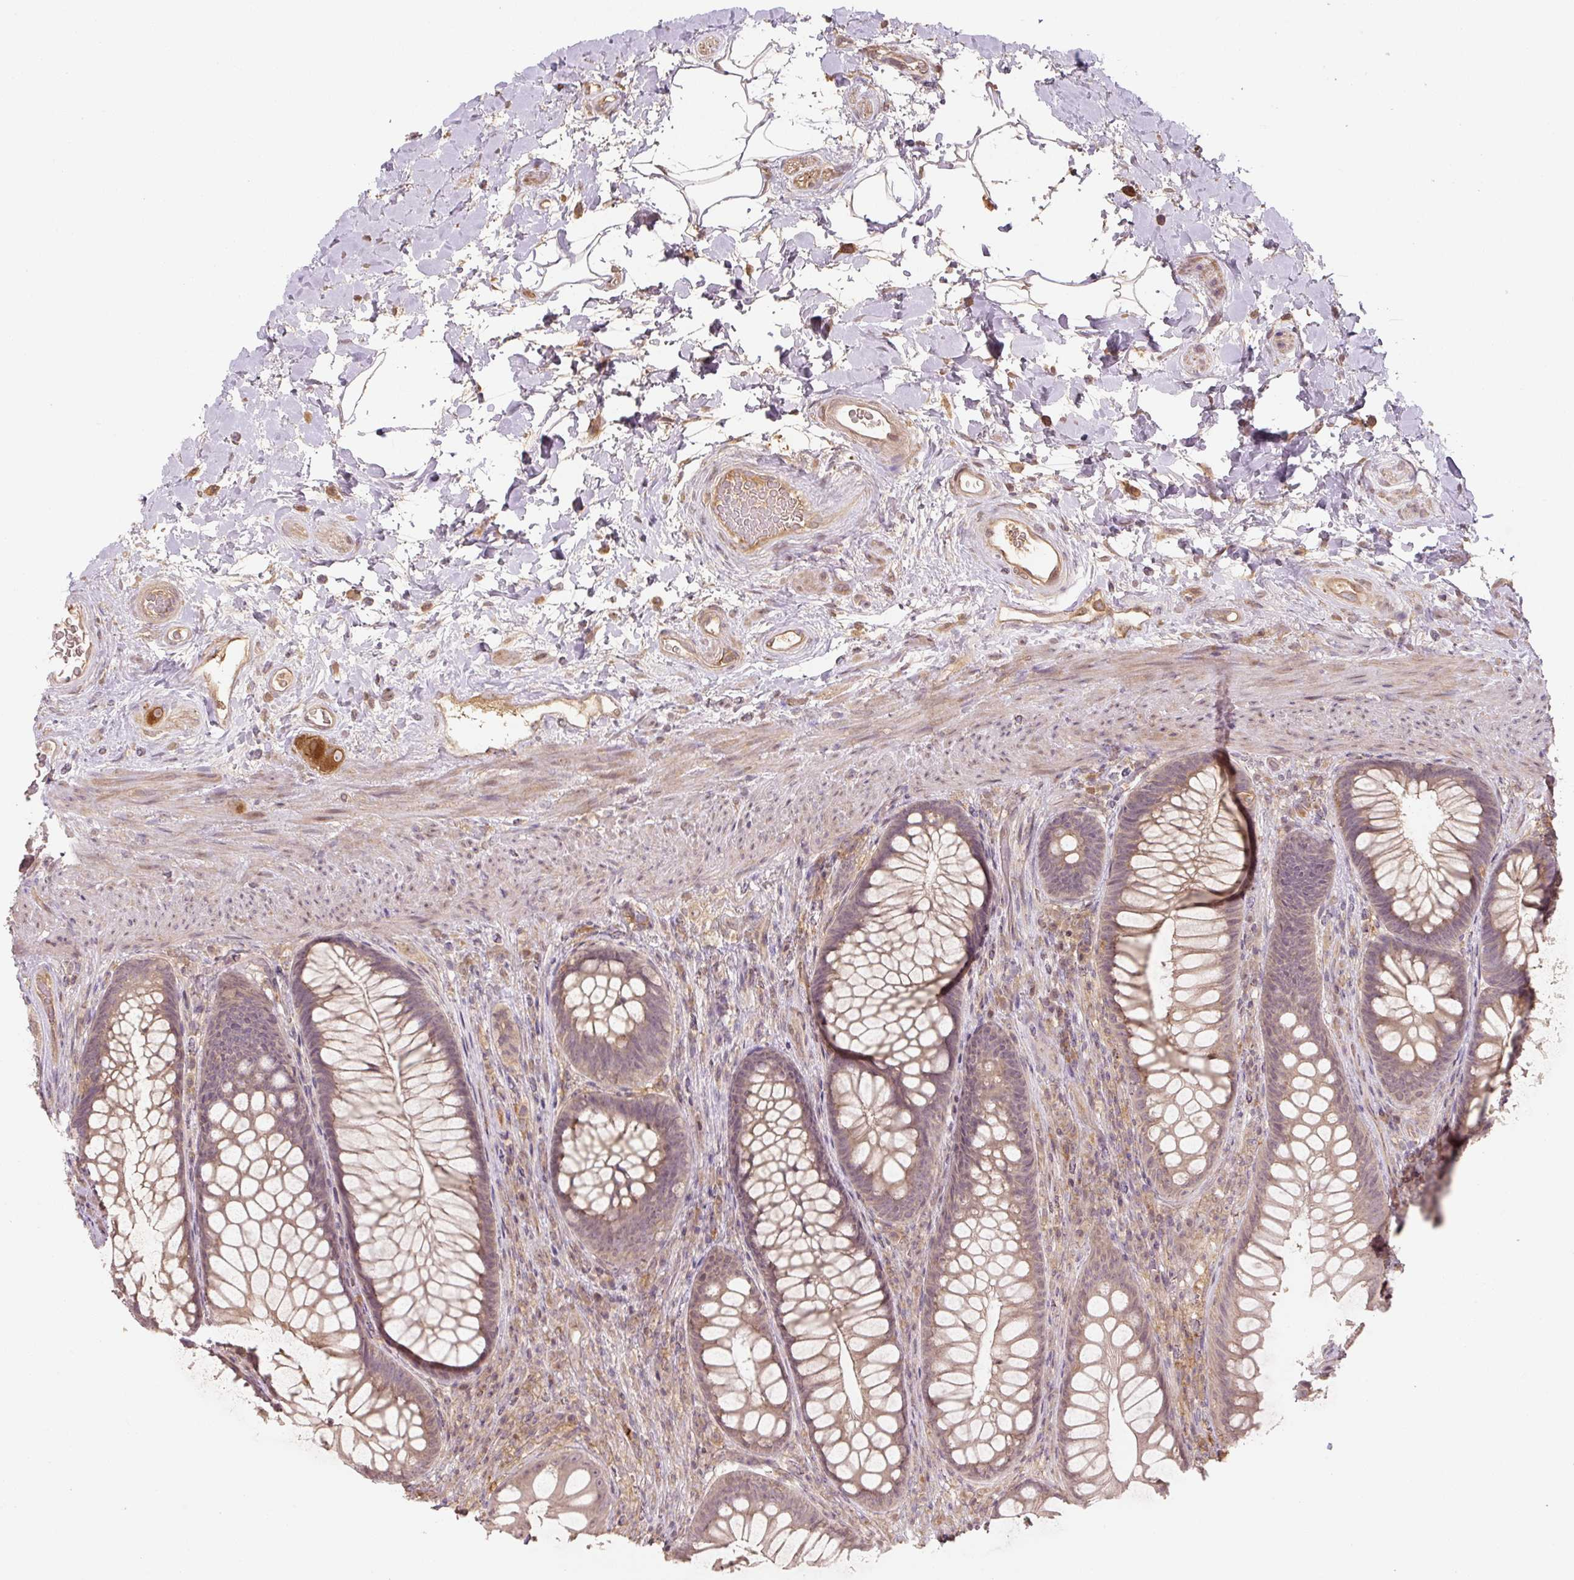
{"staining": {"intensity": "weak", "quantity": ">75%", "location": "cytoplasmic/membranous"}, "tissue": "rectum", "cell_type": "Glandular cells", "image_type": "normal", "snomed": [{"axis": "morphology", "description": "Normal tissue, NOS"}, {"axis": "topography", "description": "Rectum"}], "caption": "DAB (3,3'-diaminobenzidine) immunohistochemical staining of normal human rectum displays weak cytoplasmic/membranous protein positivity in about >75% of glandular cells. The protein is shown in brown color, while the nuclei are stained blue.", "gene": "C2orf73", "patient": {"sex": "male", "age": 53}}